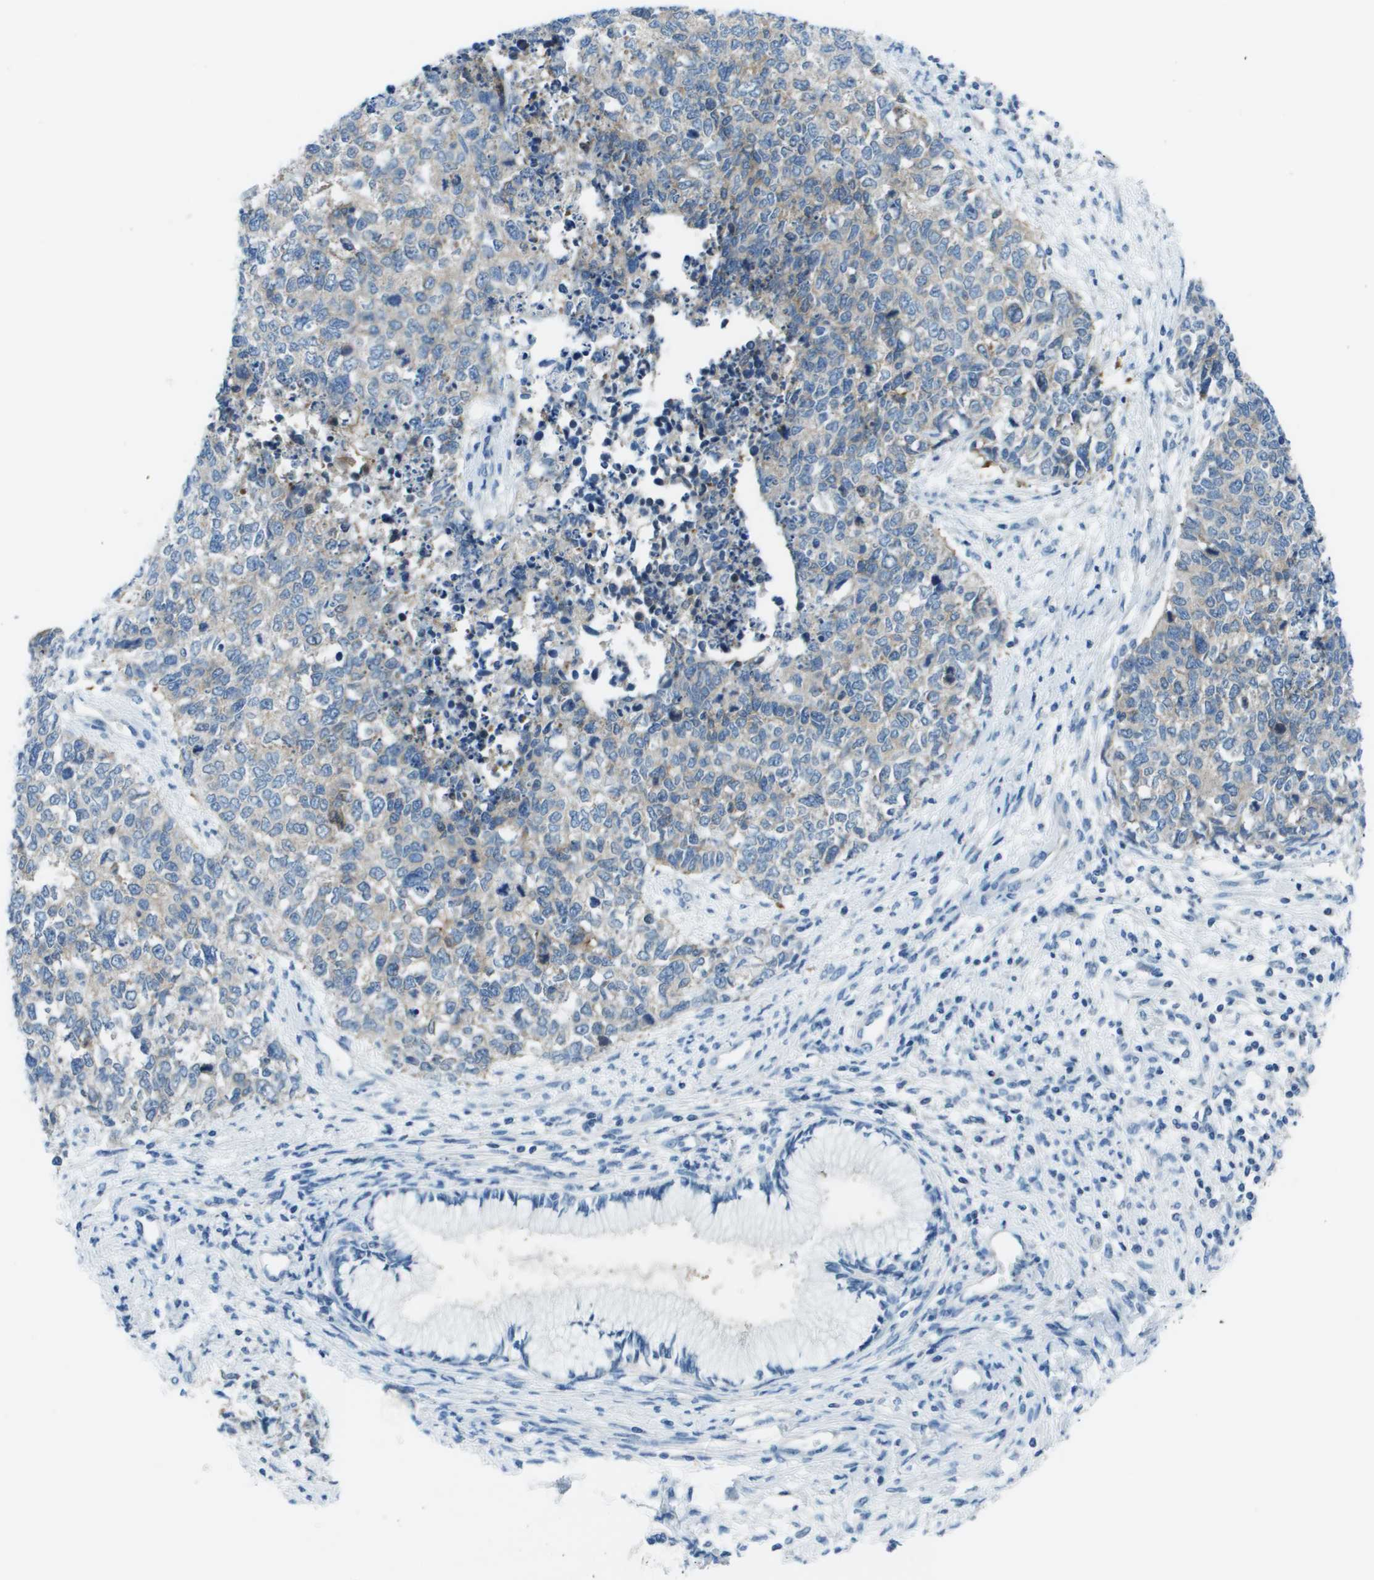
{"staining": {"intensity": "weak", "quantity": "<25%", "location": "cytoplasmic/membranous"}, "tissue": "cervical cancer", "cell_type": "Tumor cells", "image_type": "cancer", "snomed": [{"axis": "morphology", "description": "Squamous cell carcinoma, NOS"}, {"axis": "topography", "description": "Cervix"}], "caption": "Tumor cells are negative for brown protein staining in cervical squamous cell carcinoma.", "gene": "STIP1", "patient": {"sex": "female", "age": 63}}